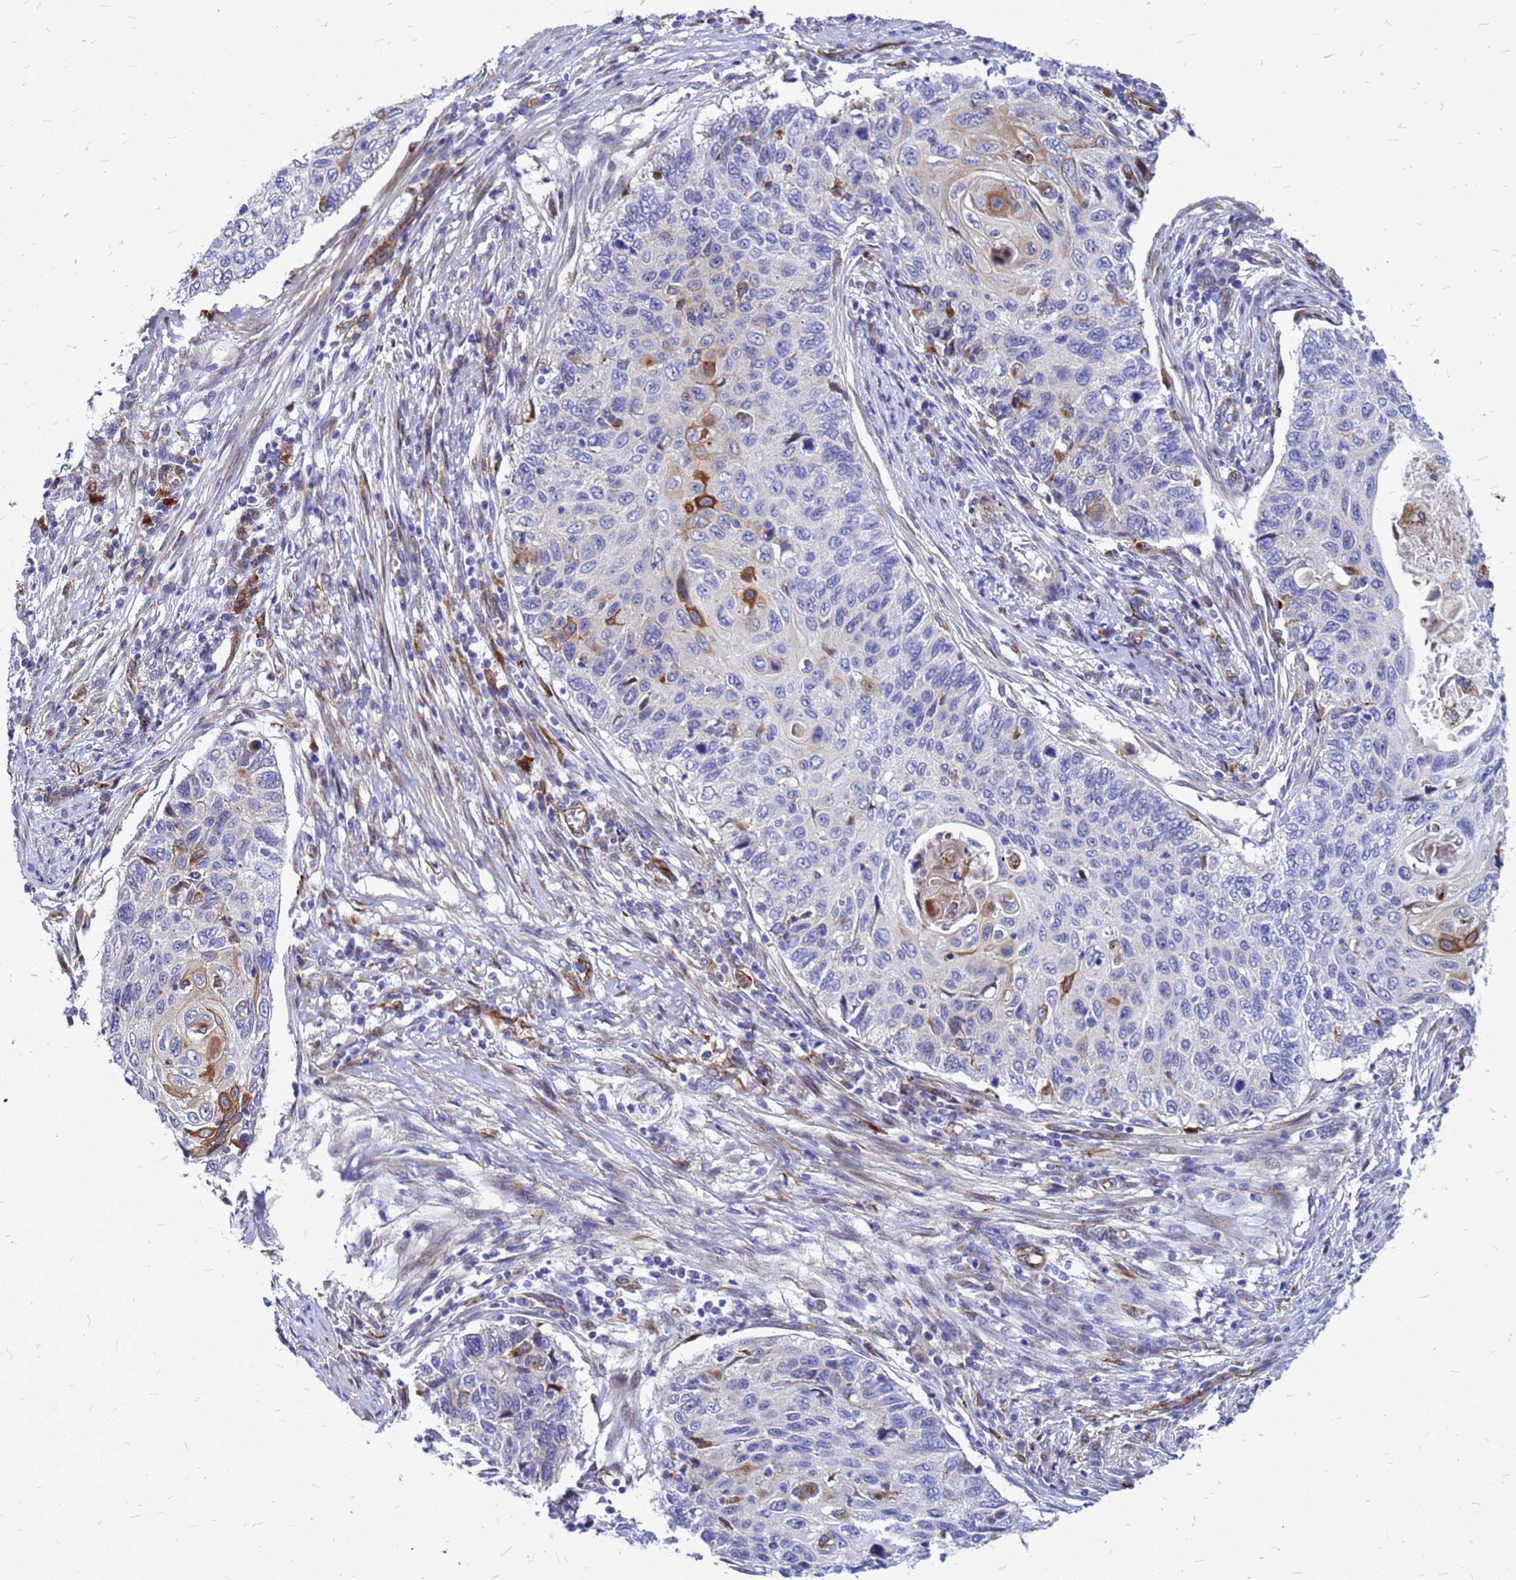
{"staining": {"intensity": "moderate", "quantity": "<25%", "location": "cytoplasmic/membranous"}, "tissue": "cervical cancer", "cell_type": "Tumor cells", "image_type": "cancer", "snomed": [{"axis": "morphology", "description": "Squamous cell carcinoma, NOS"}, {"axis": "topography", "description": "Cervix"}], "caption": "A histopathology image of human squamous cell carcinoma (cervical) stained for a protein displays moderate cytoplasmic/membranous brown staining in tumor cells.", "gene": "NOSTRIN", "patient": {"sex": "female", "age": 70}}